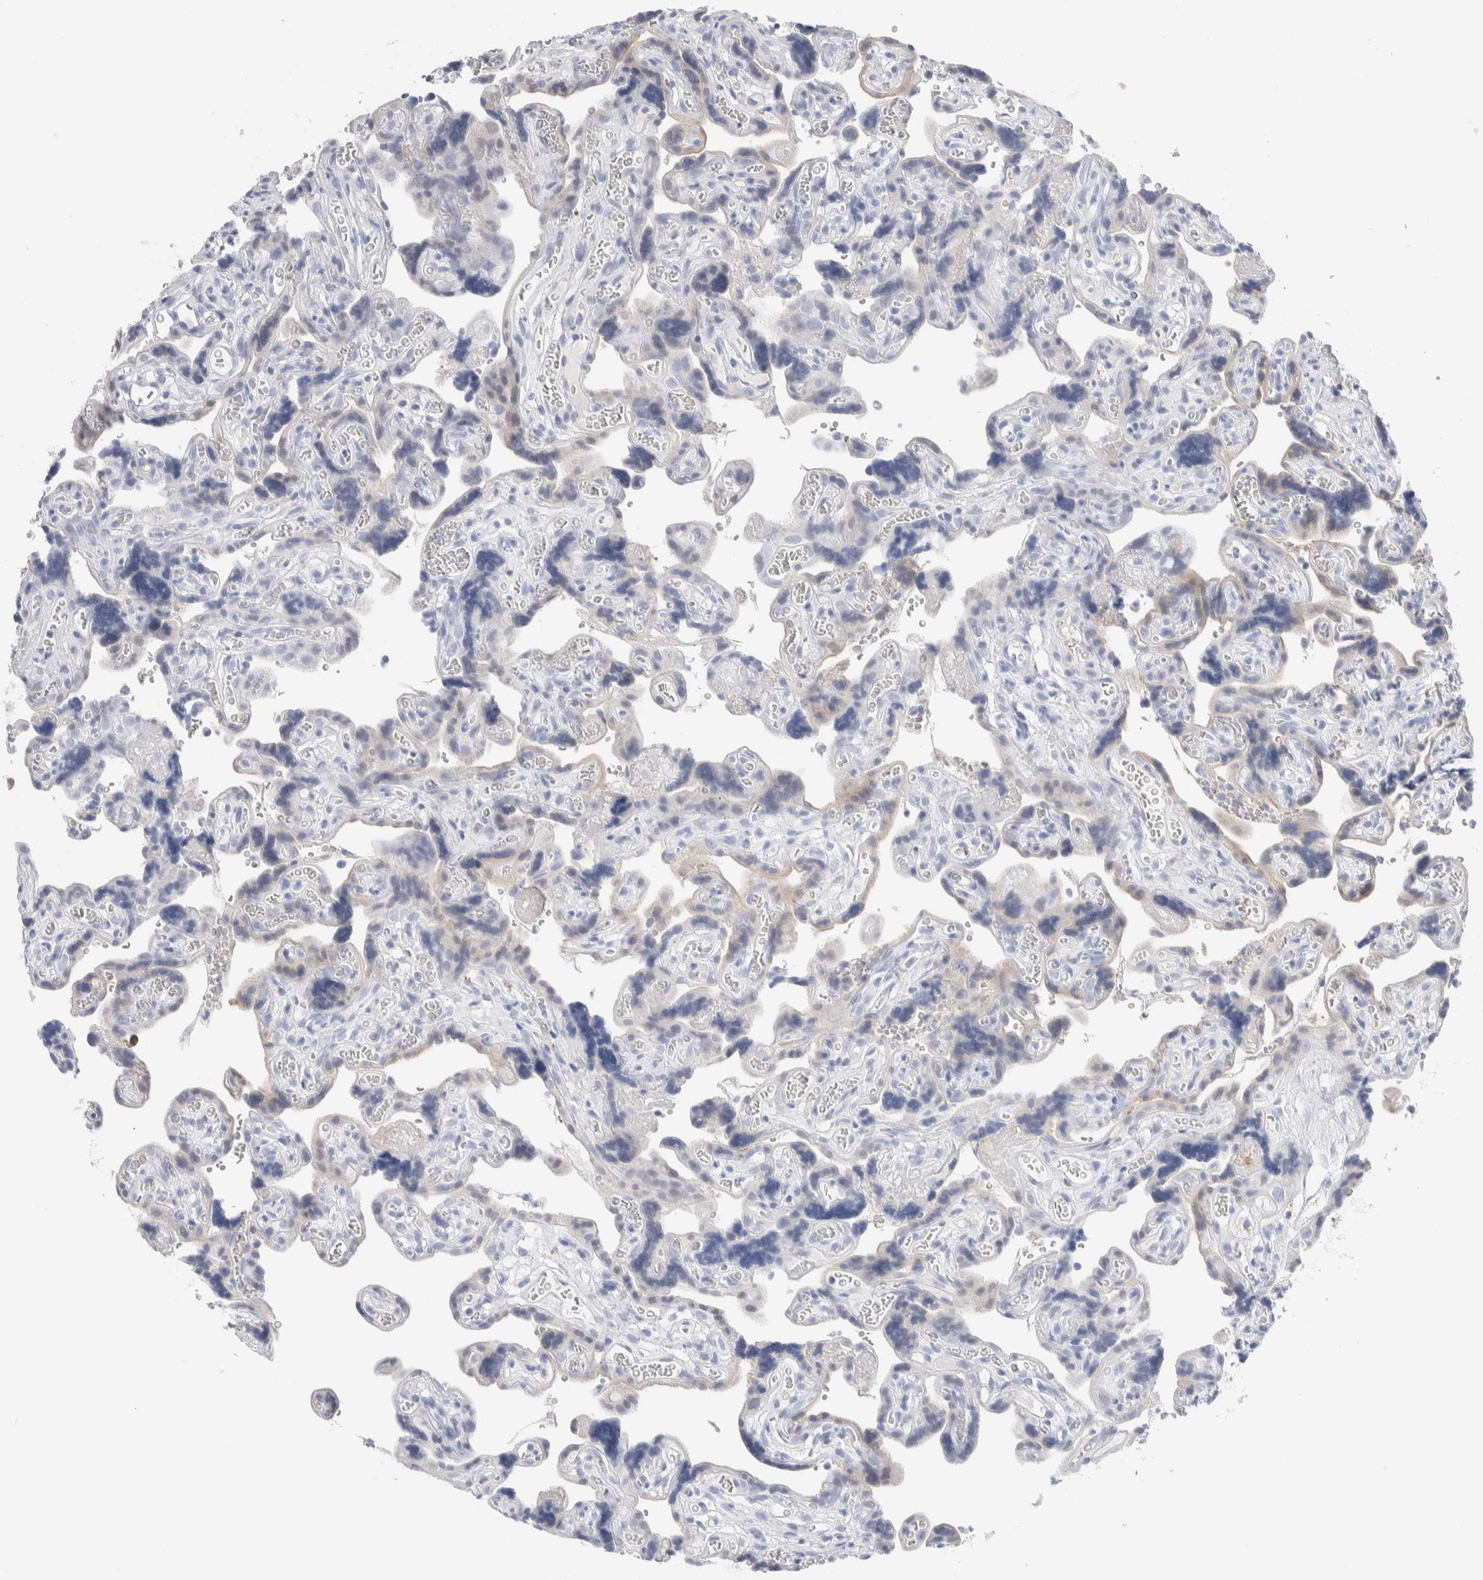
{"staining": {"intensity": "weak", "quantity": "<25%", "location": "cytoplasmic/membranous"}, "tissue": "placenta", "cell_type": "Trophoblastic cells", "image_type": "normal", "snomed": [{"axis": "morphology", "description": "Normal tissue, NOS"}, {"axis": "topography", "description": "Placenta"}], "caption": "An IHC micrograph of unremarkable placenta is shown. There is no staining in trophoblastic cells of placenta. (DAB (3,3'-diaminobenzidine) immunohistochemistry with hematoxylin counter stain).", "gene": "GDA", "patient": {"sex": "female", "age": 30}}